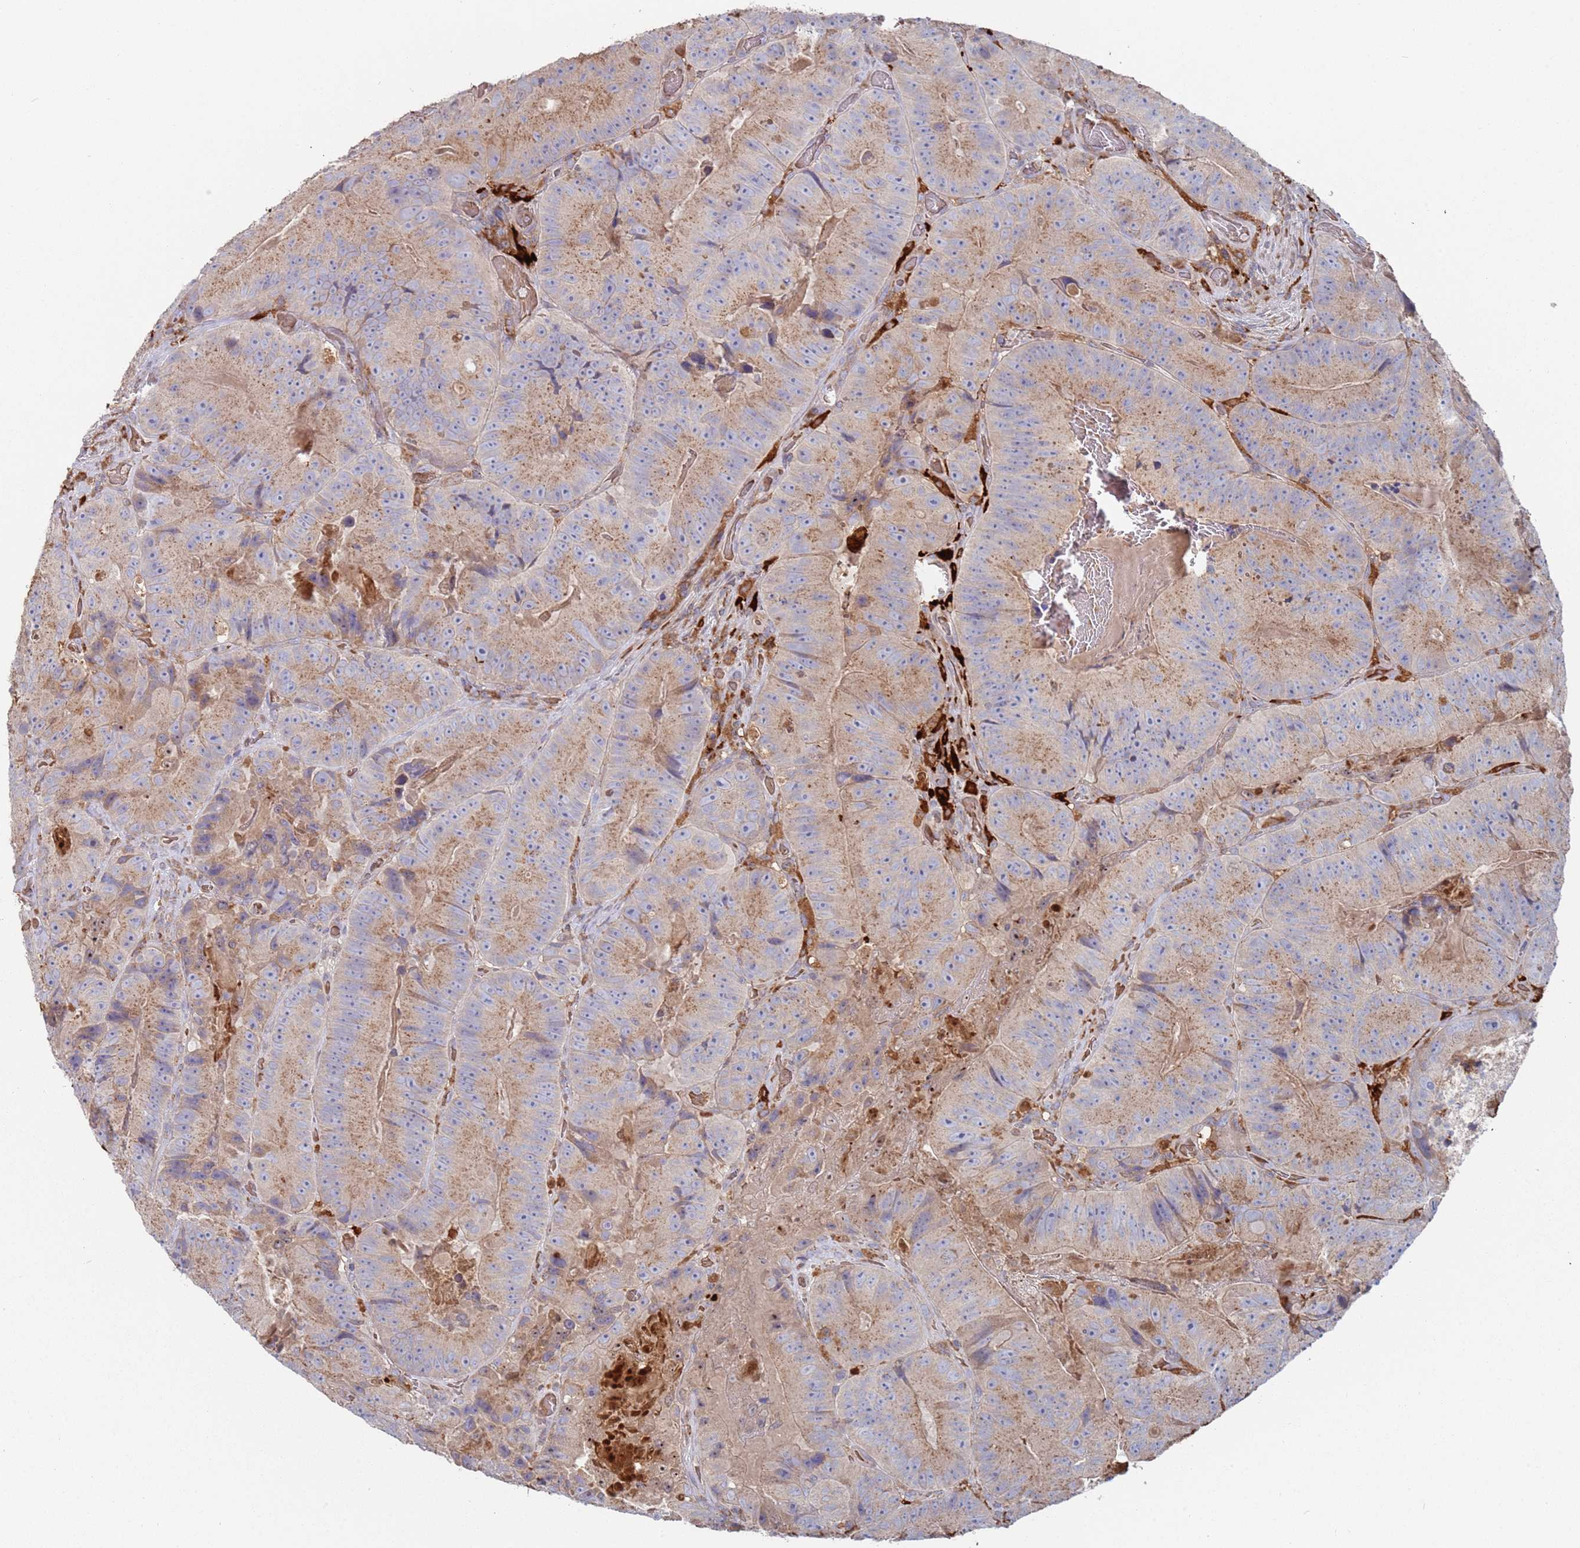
{"staining": {"intensity": "weak", "quantity": "25%-75%", "location": "cytoplasmic/membranous"}, "tissue": "colorectal cancer", "cell_type": "Tumor cells", "image_type": "cancer", "snomed": [{"axis": "morphology", "description": "Adenocarcinoma, NOS"}, {"axis": "topography", "description": "Colon"}], "caption": "Immunohistochemical staining of adenocarcinoma (colorectal) reveals low levels of weak cytoplasmic/membranous expression in about 25%-75% of tumor cells. The staining was performed using DAB, with brown indicating positive protein expression. Nuclei are stained blue with hematoxylin.", "gene": "MALRD1", "patient": {"sex": "female", "age": 86}}